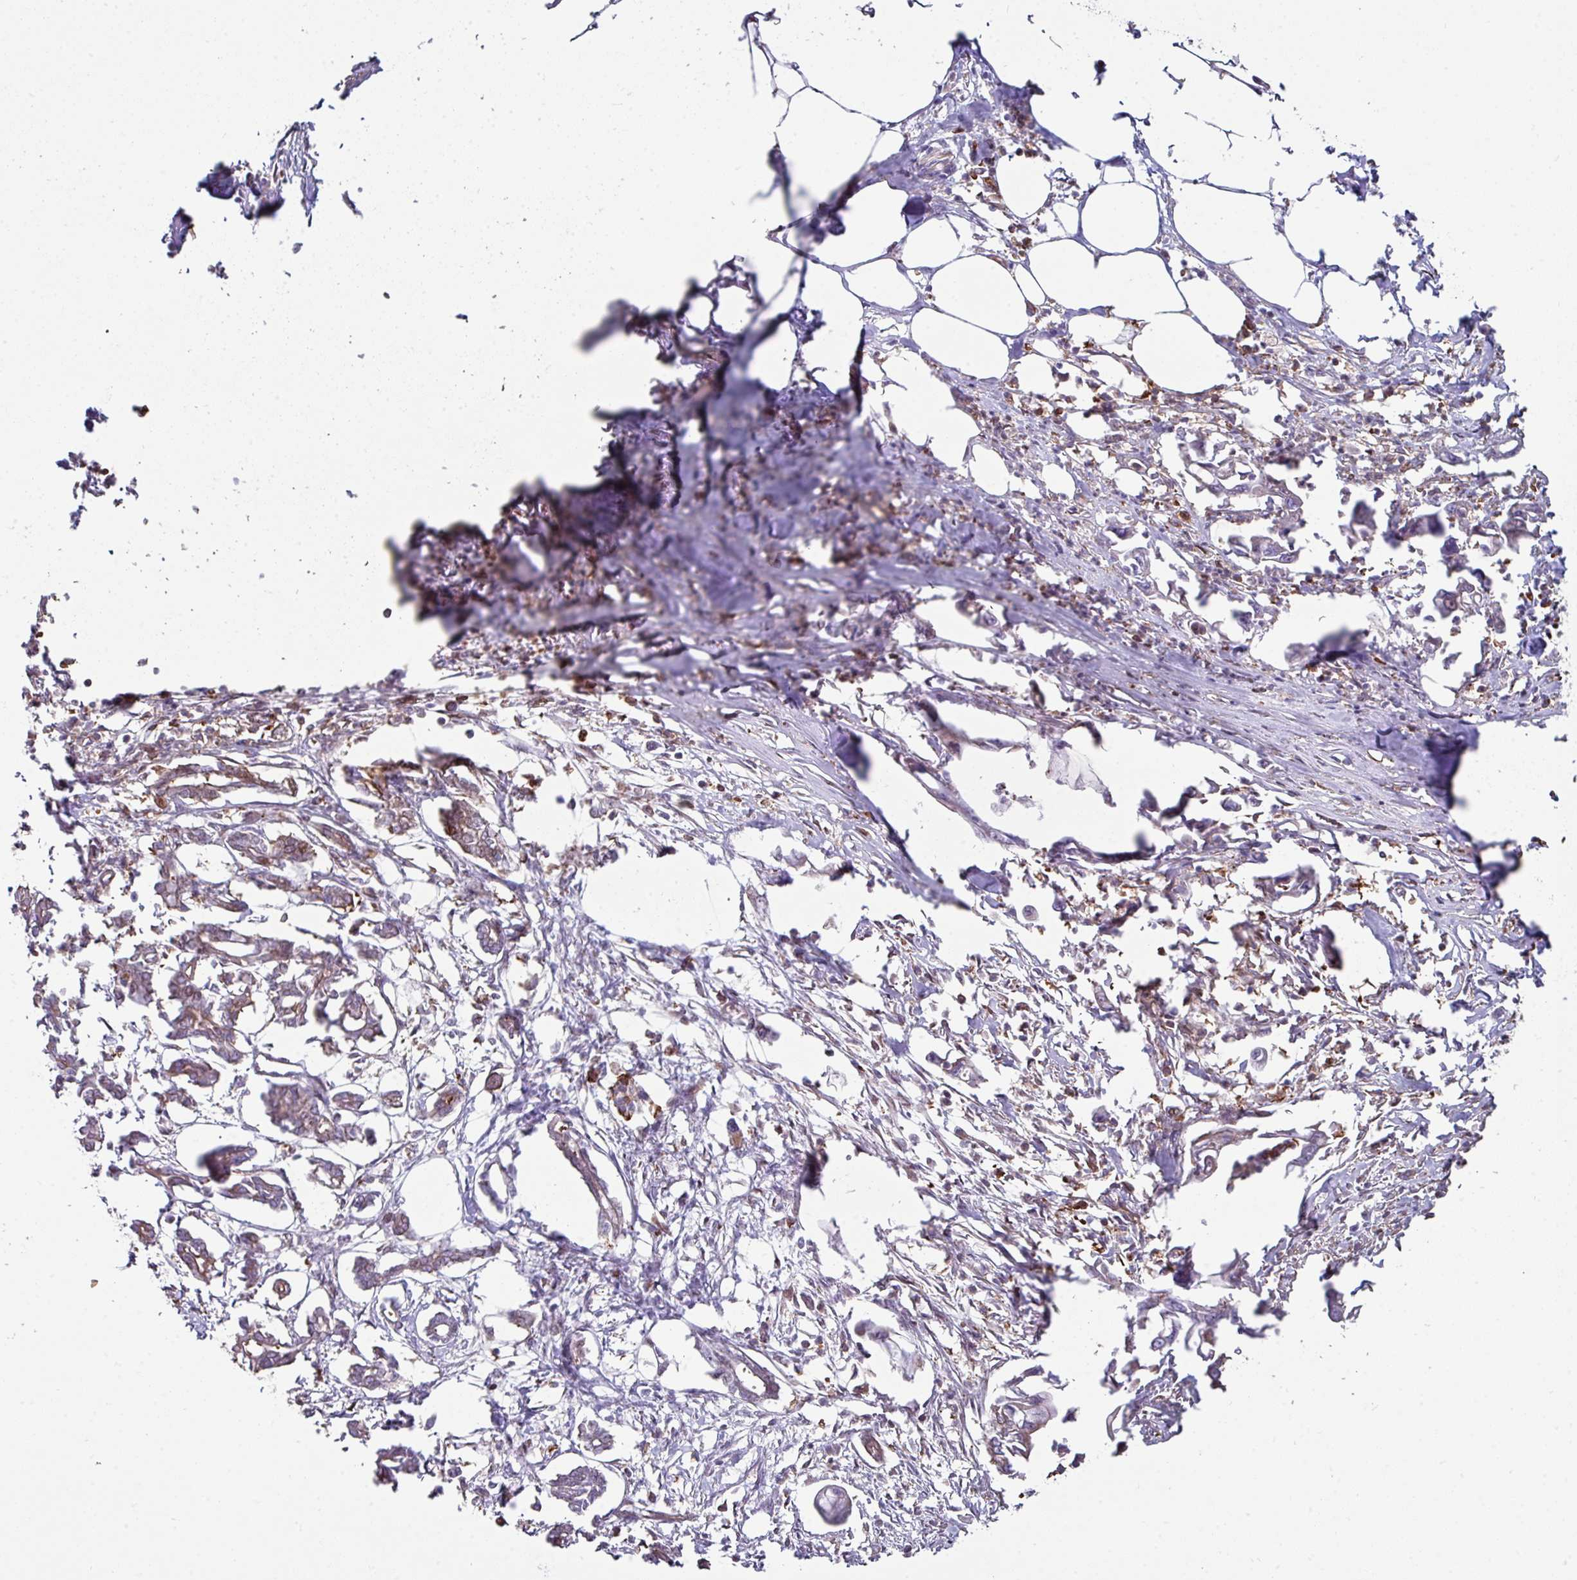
{"staining": {"intensity": "weak", "quantity": ">75%", "location": "cytoplasmic/membranous"}, "tissue": "pancreatic cancer", "cell_type": "Tumor cells", "image_type": "cancer", "snomed": [{"axis": "morphology", "description": "Adenocarcinoma, NOS"}, {"axis": "topography", "description": "Pancreas"}], "caption": "Adenocarcinoma (pancreatic) stained for a protein (brown) demonstrates weak cytoplasmic/membranous positive positivity in approximately >75% of tumor cells.", "gene": "ANO9", "patient": {"sex": "male", "age": 61}}